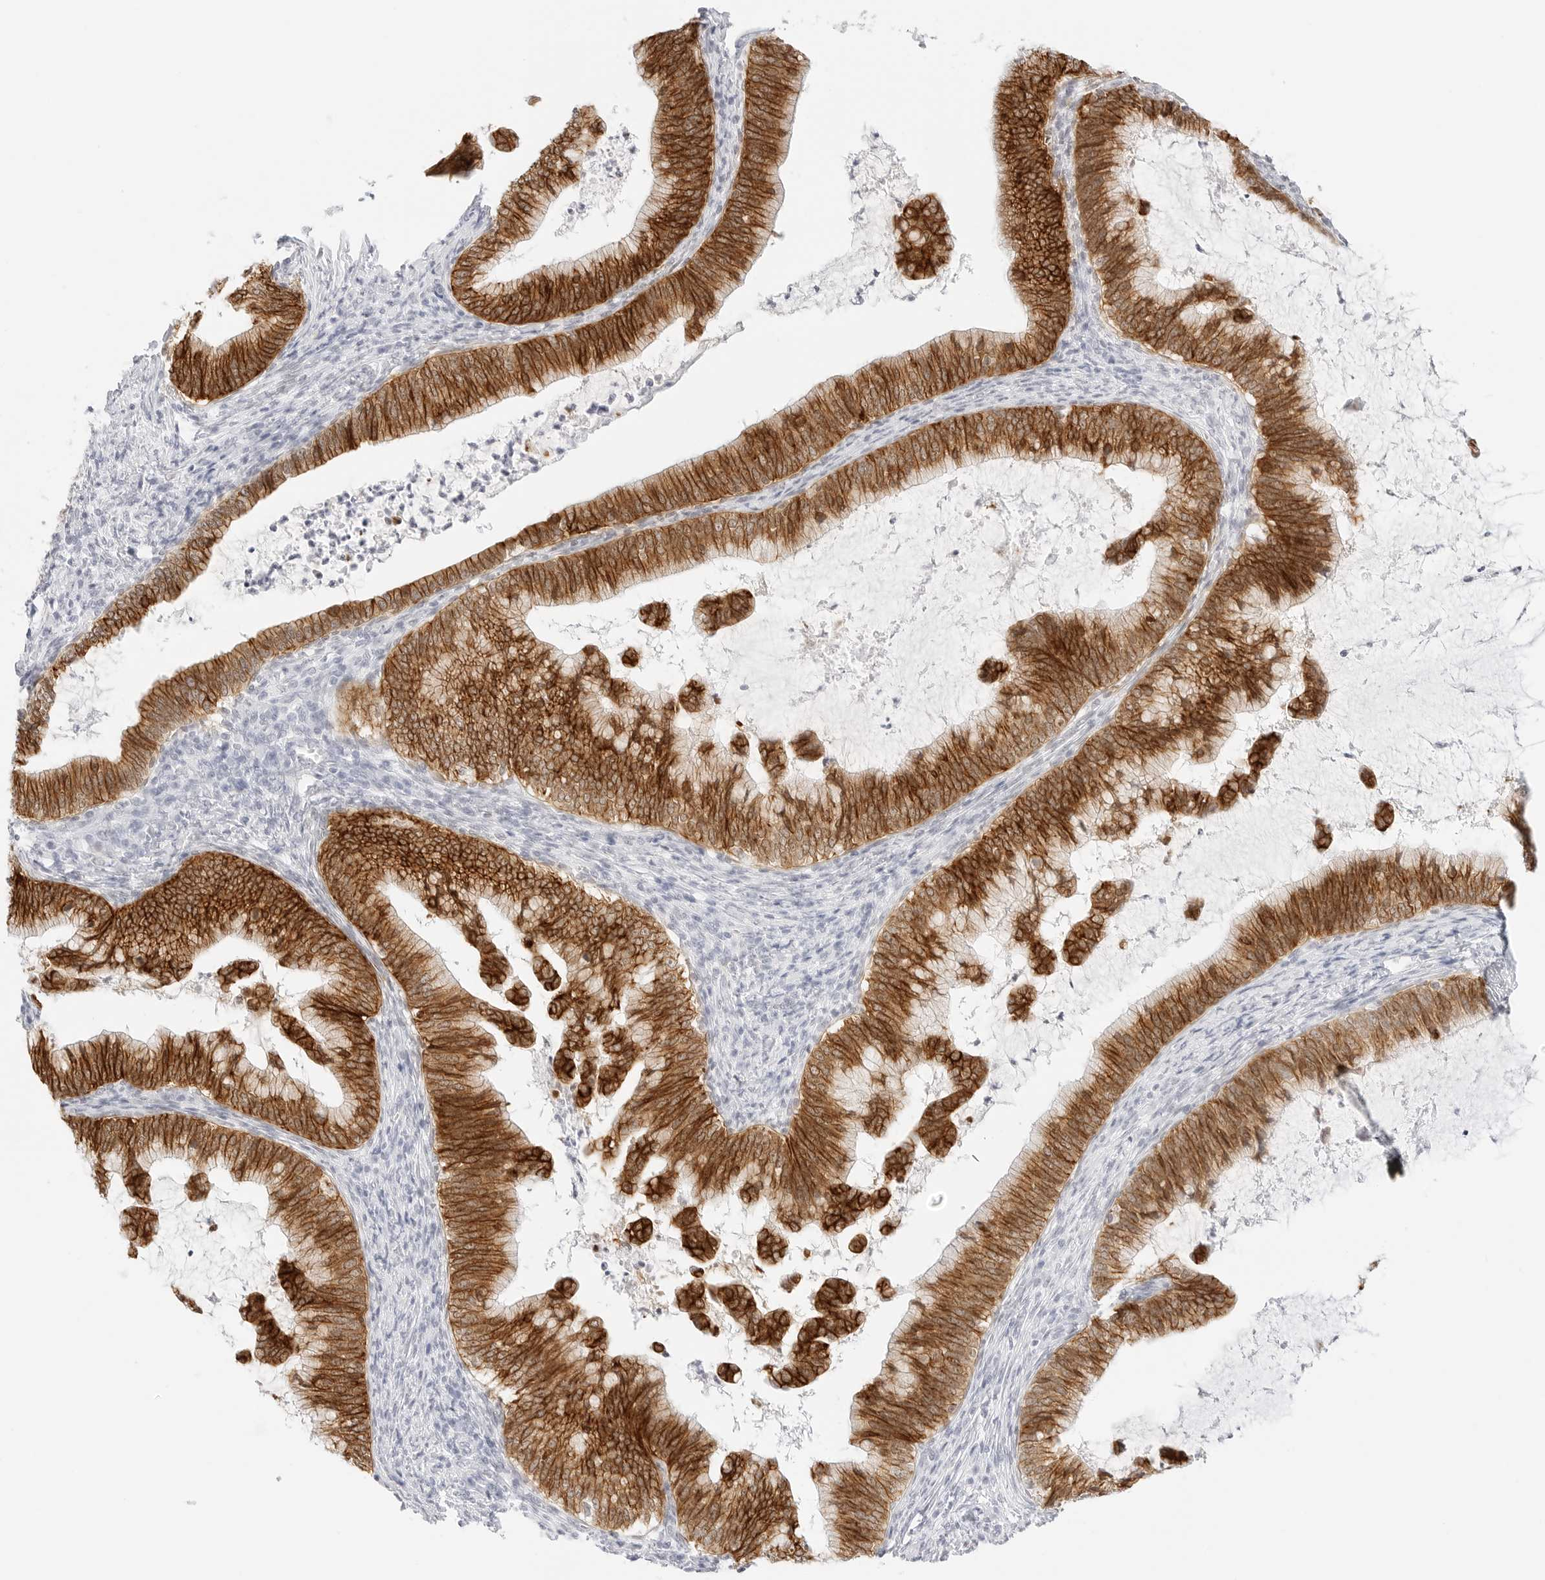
{"staining": {"intensity": "strong", "quantity": ">75%", "location": "cytoplasmic/membranous"}, "tissue": "cervical cancer", "cell_type": "Tumor cells", "image_type": "cancer", "snomed": [{"axis": "morphology", "description": "Adenocarcinoma, NOS"}, {"axis": "topography", "description": "Cervix"}], "caption": "High-magnification brightfield microscopy of cervical cancer (adenocarcinoma) stained with DAB (3,3'-diaminobenzidine) (brown) and counterstained with hematoxylin (blue). tumor cells exhibit strong cytoplasmic/membranous staining is identified in approximately>75% of cells. Nuclei are stained in blue.", "gene": "CDH1", "patient": {"sex": "female", "age": 36}}